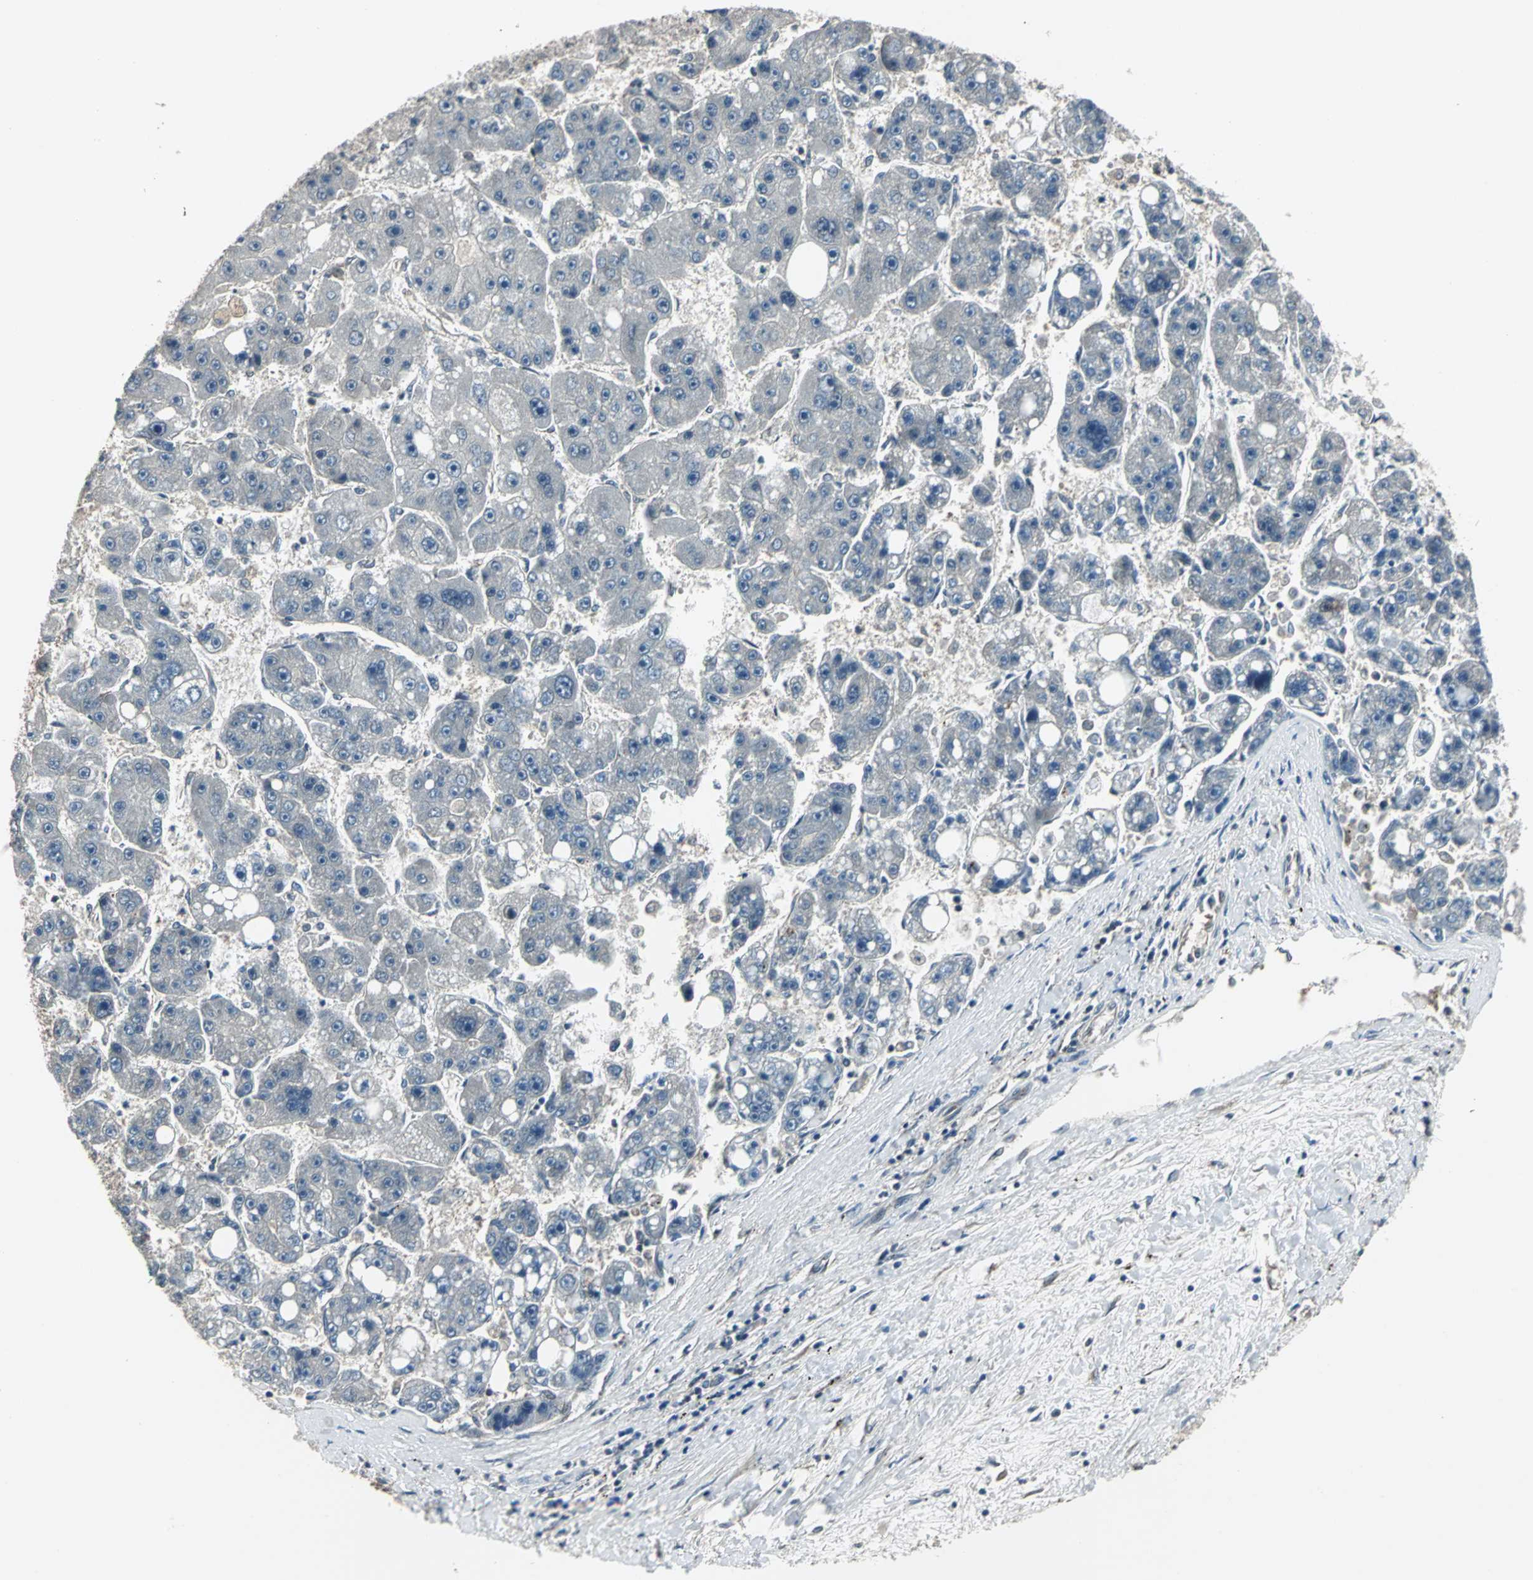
{"staining": {"intensity": "negative", "quantity": "none", "location": "none"}, "tissue": "liver cancer", "cell_type": "Tumor cells", "image_type": "cancer", "snomed": [{"axis": "morphology", "description": "Carcinoma, Hepatocellular, NOS"}, {"axis": "topography", "description": "Liver"}], "caption": "Human liver hepatocellular carcinoma stained for a protein using immunohistochemistry shows no staining in tumor cells.", "gene": "PFDN1", "patient": {"sex": "female", "age": 61}}